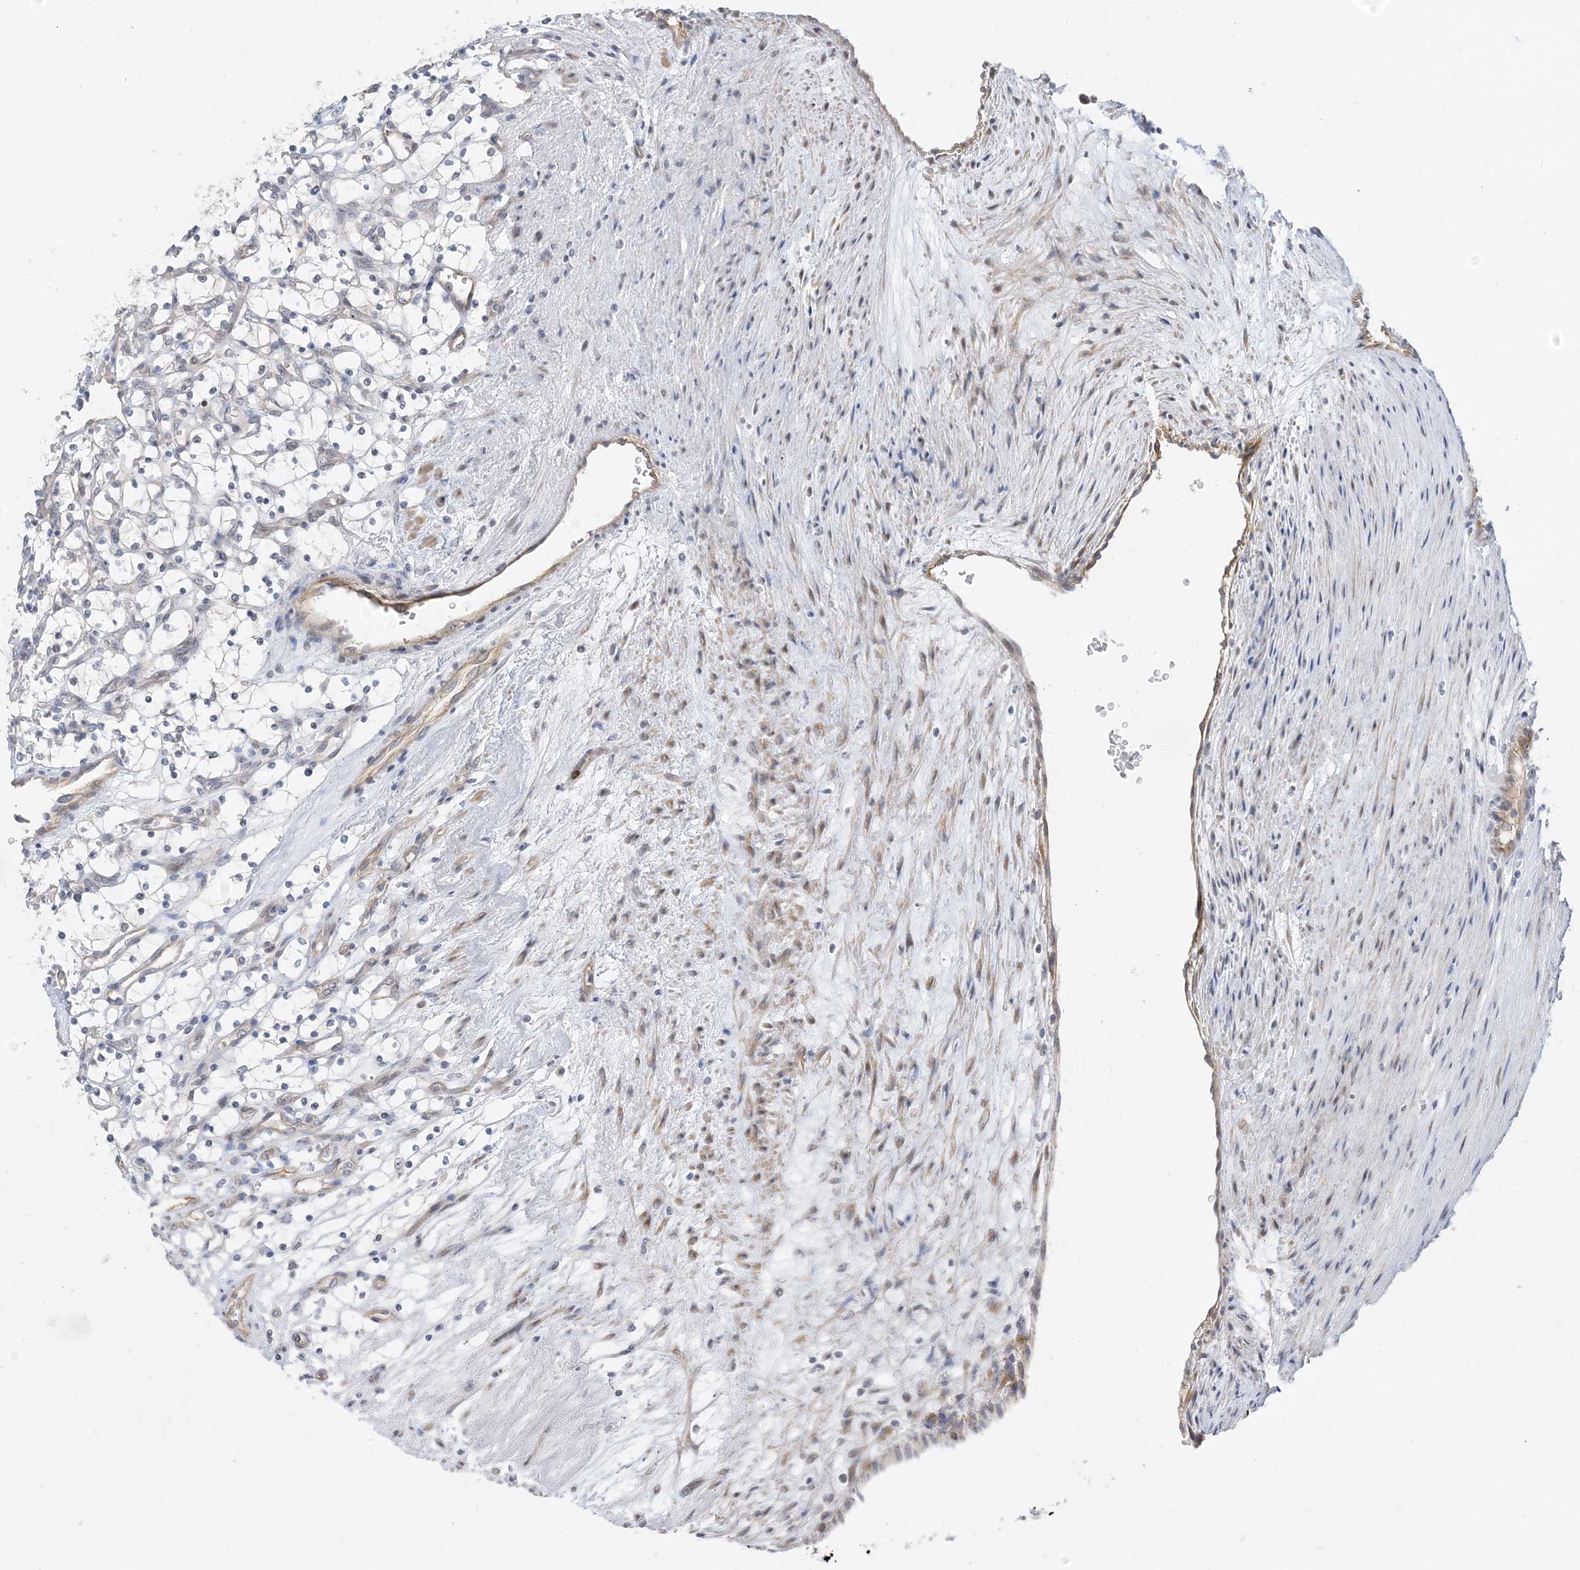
{"staining": {"intensity": "negative", "quantity": "none", "location": "none"}, "tissue": "renal cancer", "cell_type": "Tumor cells", "image_type": "cancer", "snomed": [{"axis": "morphology", "description": "Adenocarcinoma, NOS"}, {"axis": "topography", "description": "Kidney"}], "caption": "Tumor cells show no significant expression in renal adenocarcinoma. The staining is performed using DAB (3,3'-diaminobenzidine) brown chromogen with nuclei counter-stained in using hematoxylin.", "gene": "IL36B", "patient": {"sex": "female", "age": 69}}